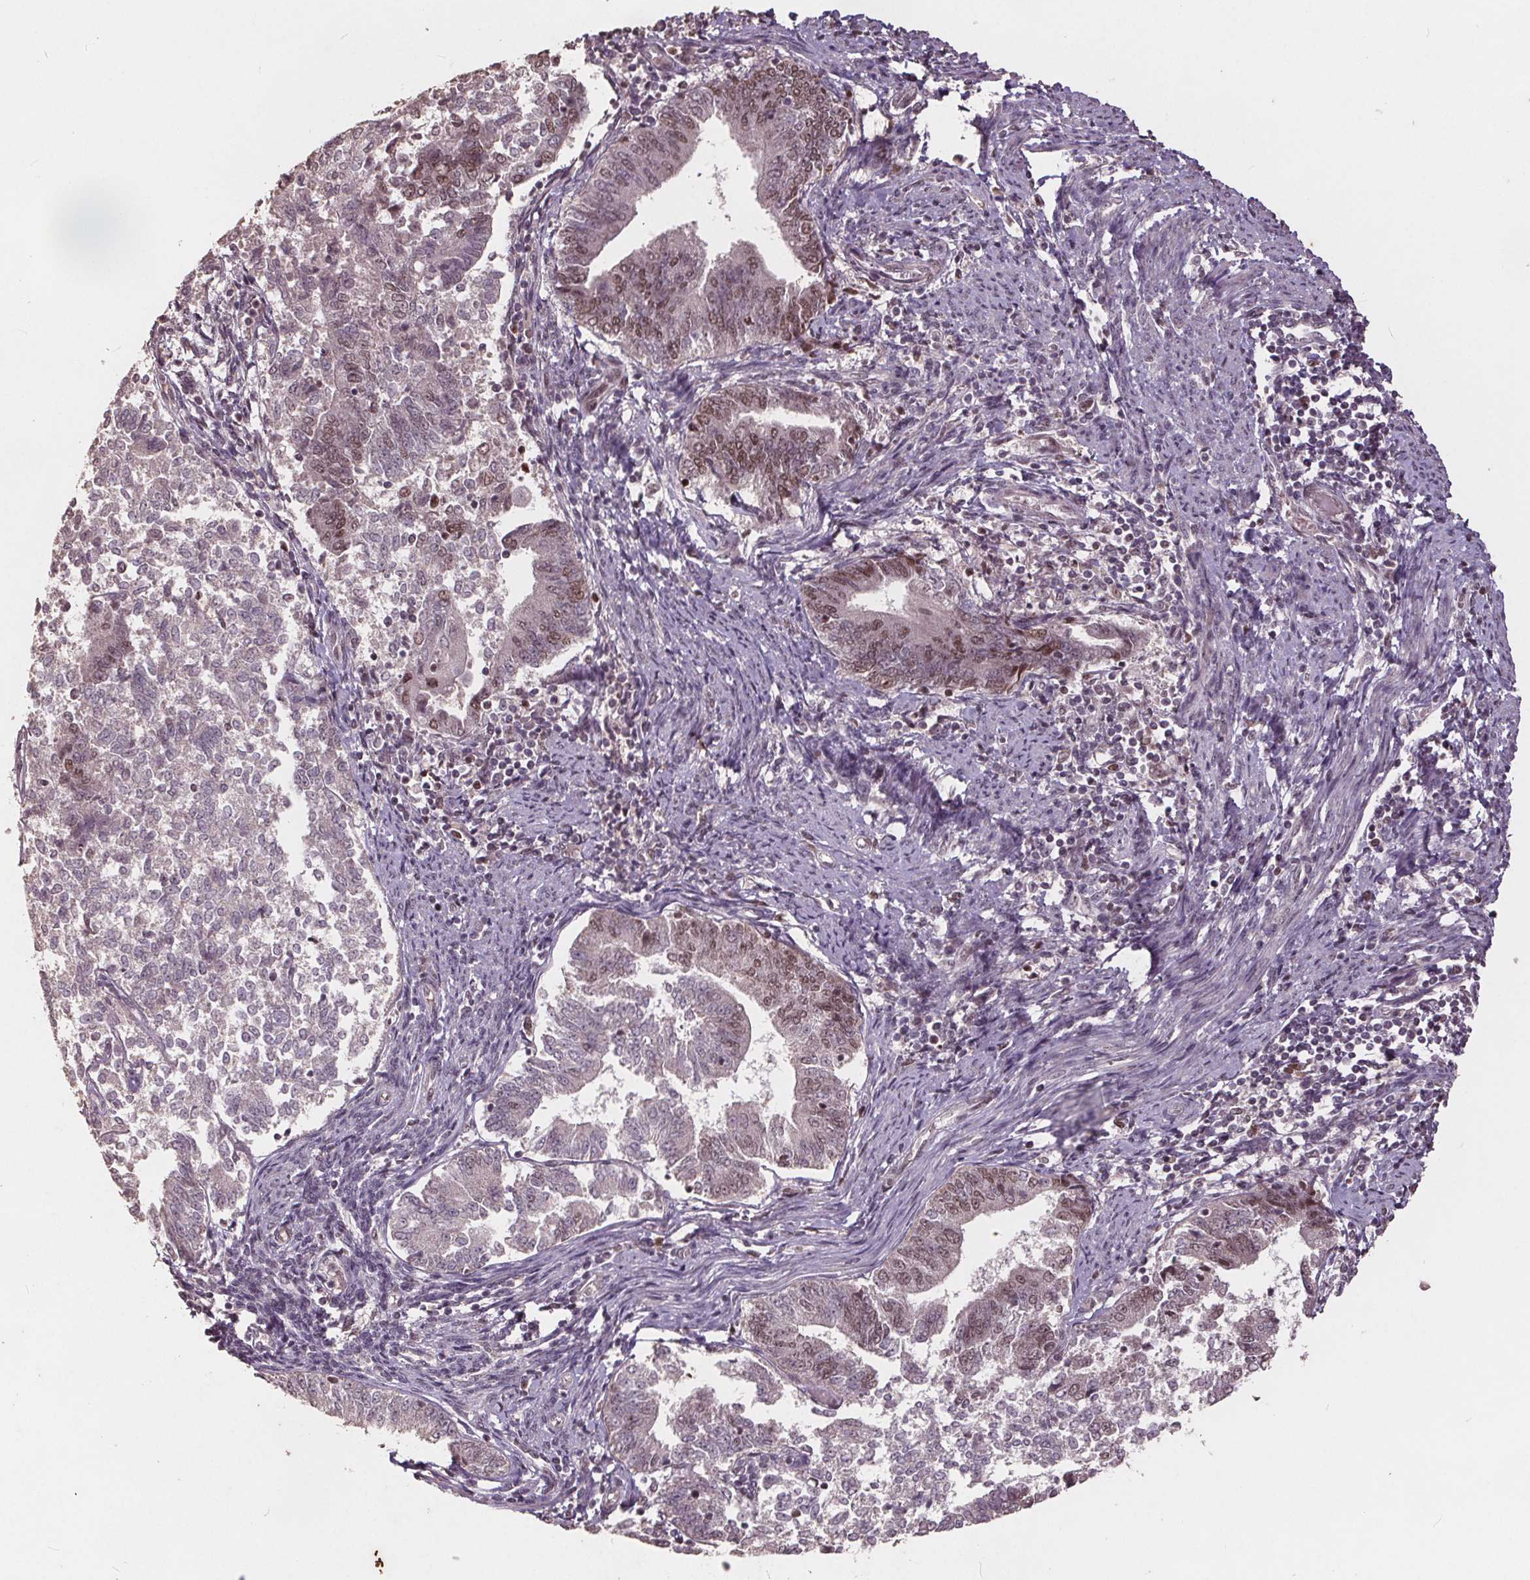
{"staining": {"intensity": "weak", "quantity": "25%-75%", "location": "nuclear"}, "tissue": "endometrial cancer", "cell_type": "Tumor cells", "image_type": "cancer", "snomed": [{"axis": "morphology", "description": "Adenocarcinoma, NOS"}, {"axis": "topography", "description": "Endometrium"}], "caption": "Endometrial adenocarcinoma stained with immunohistochemistry (IHC) shows weak nuclear staining in about 25%-75% of tumor cells.", "gene": "DNMT3B", "patient": {"sex": "female", "age": 65}}